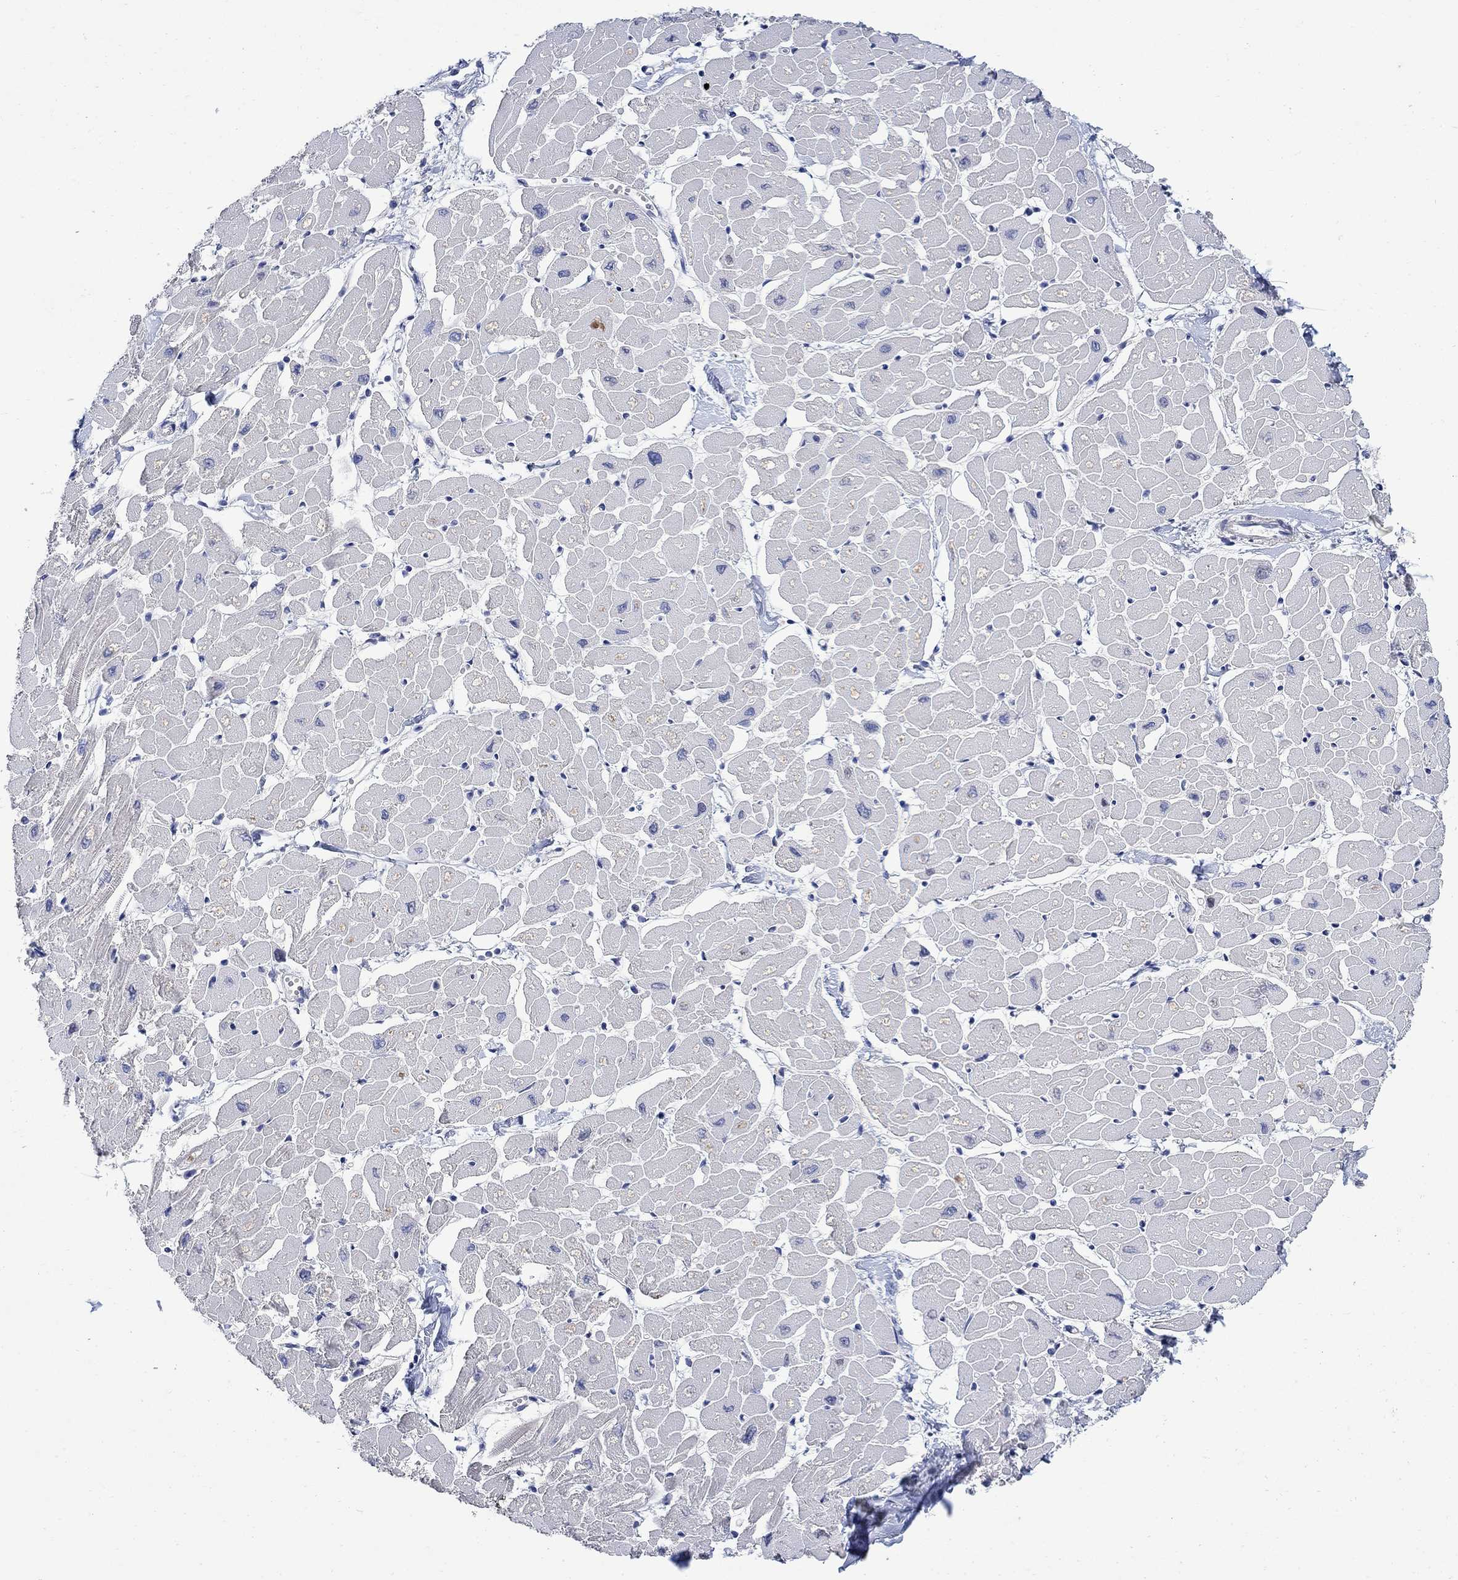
{"staining": {"intensity": "negative", "quantity": "none", "location": "none"}, "tissue": "heart muscle", "cell_type": "Cardiomyocytes", "image_type": "normal", "snomed": [{"axis": "morphology", "description": "Normal tissue, NOS"}, {"axis": "topography", "description": "Heart"}], "caption": "Cardiomyocytes show no significant staining in benign heart muscle. (DAB (3,3'-diaminobenzidine) immunohistochemistry (IHC), high magnification).", "gene": "DLK1", "patient": {"sex": "male", "age": 57}}